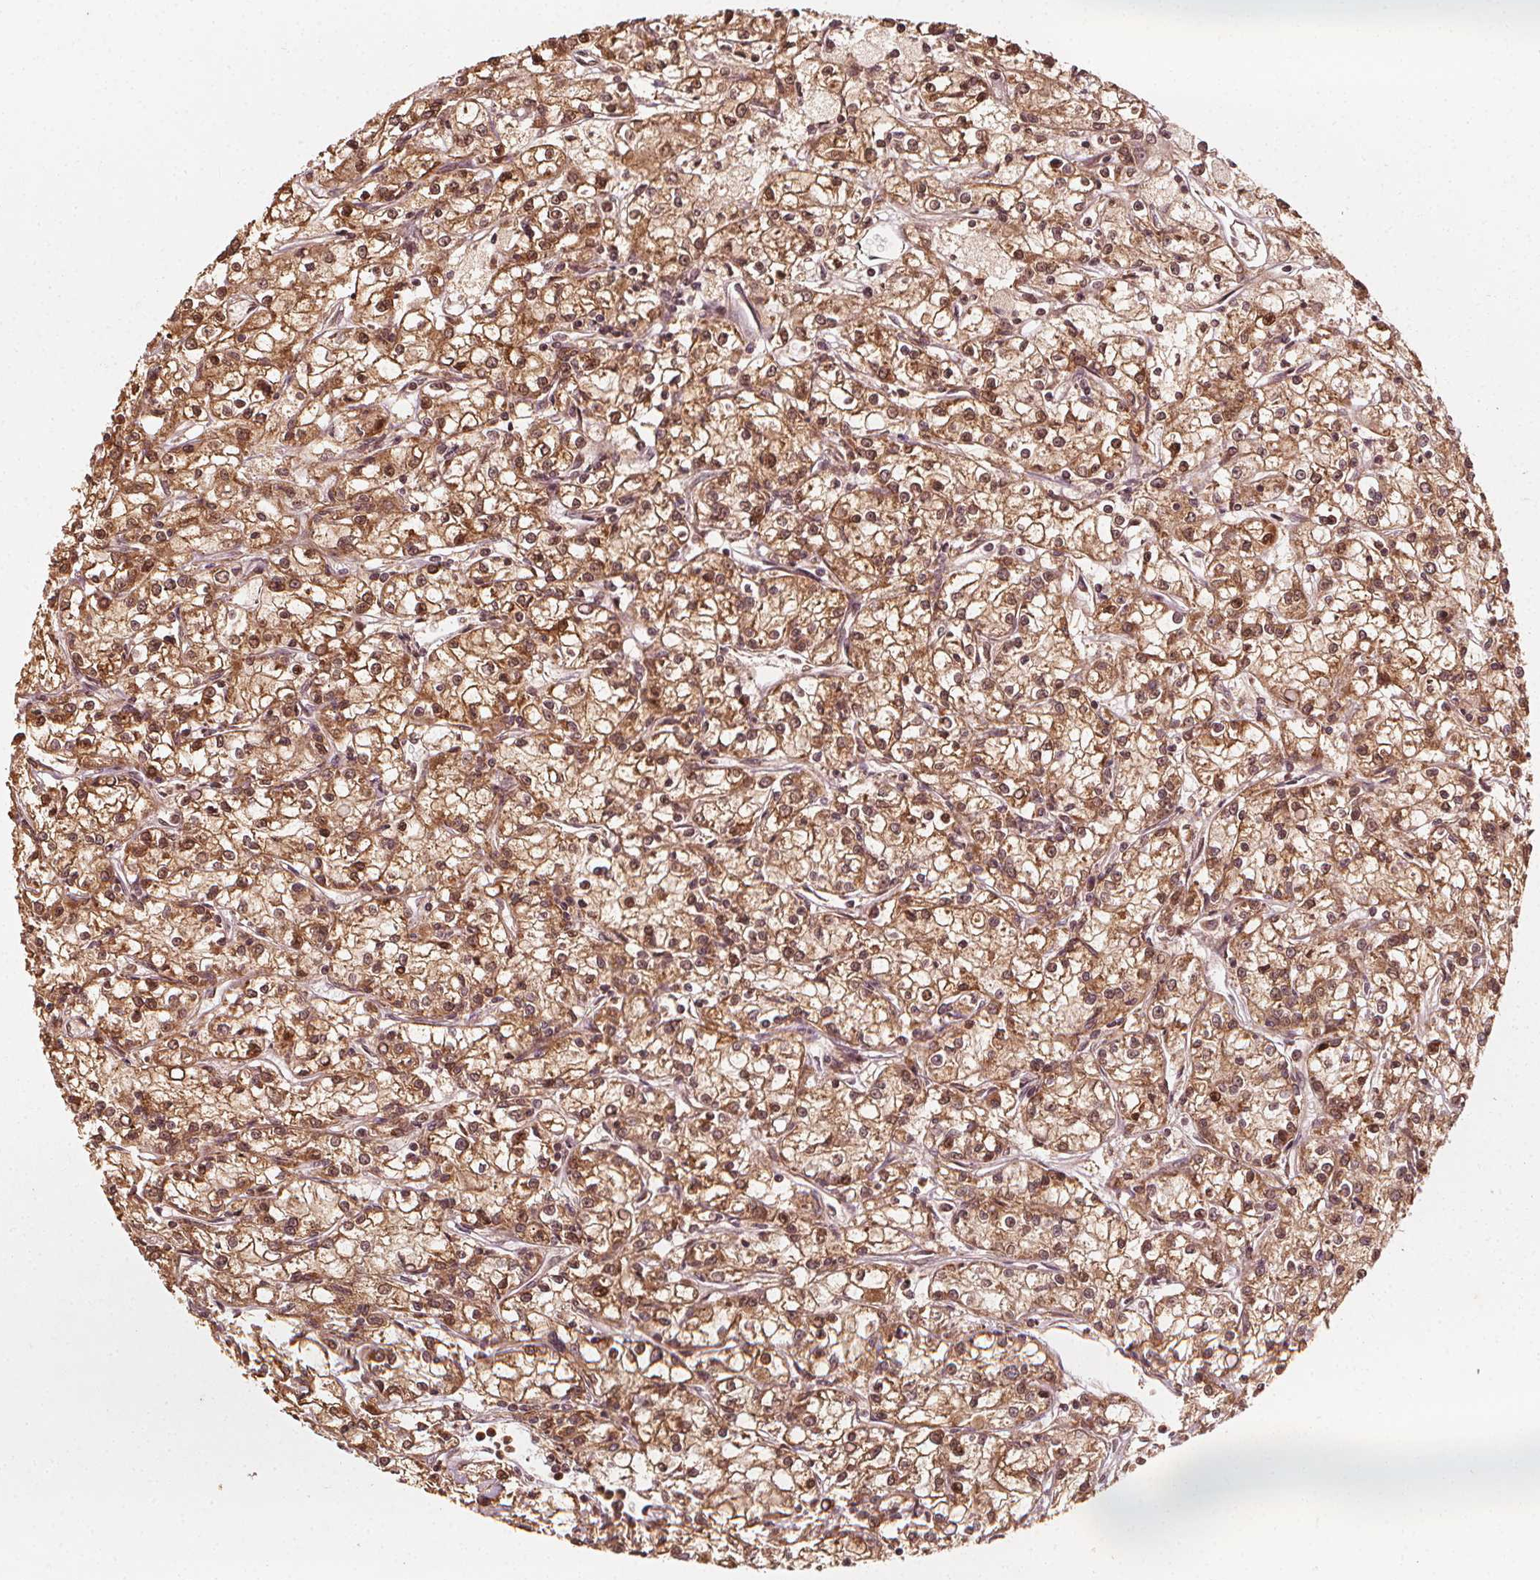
{"staining": {"intensity": "moderate", "quantity": ">75%", "location": "cytoplasmic/membranous,nuclear"}, "tissue": "renal cancer", "cell_type": "Tumor cells", "image_type": "cancer", "snomed": [{"axis": "morphology", "description": "Adenocarcinoma, NOS"}, {"axis": "topography", "description": "Kidney"}], "caption": "Brown immunohistochemical staining in human renal adenocarcinoma reveals moderate cytoplasmic/membranous and nuclear positivity in about >75% of tumor cells.", "gene": "NPC1", "patient": {"sex": "female", "age": 59}}